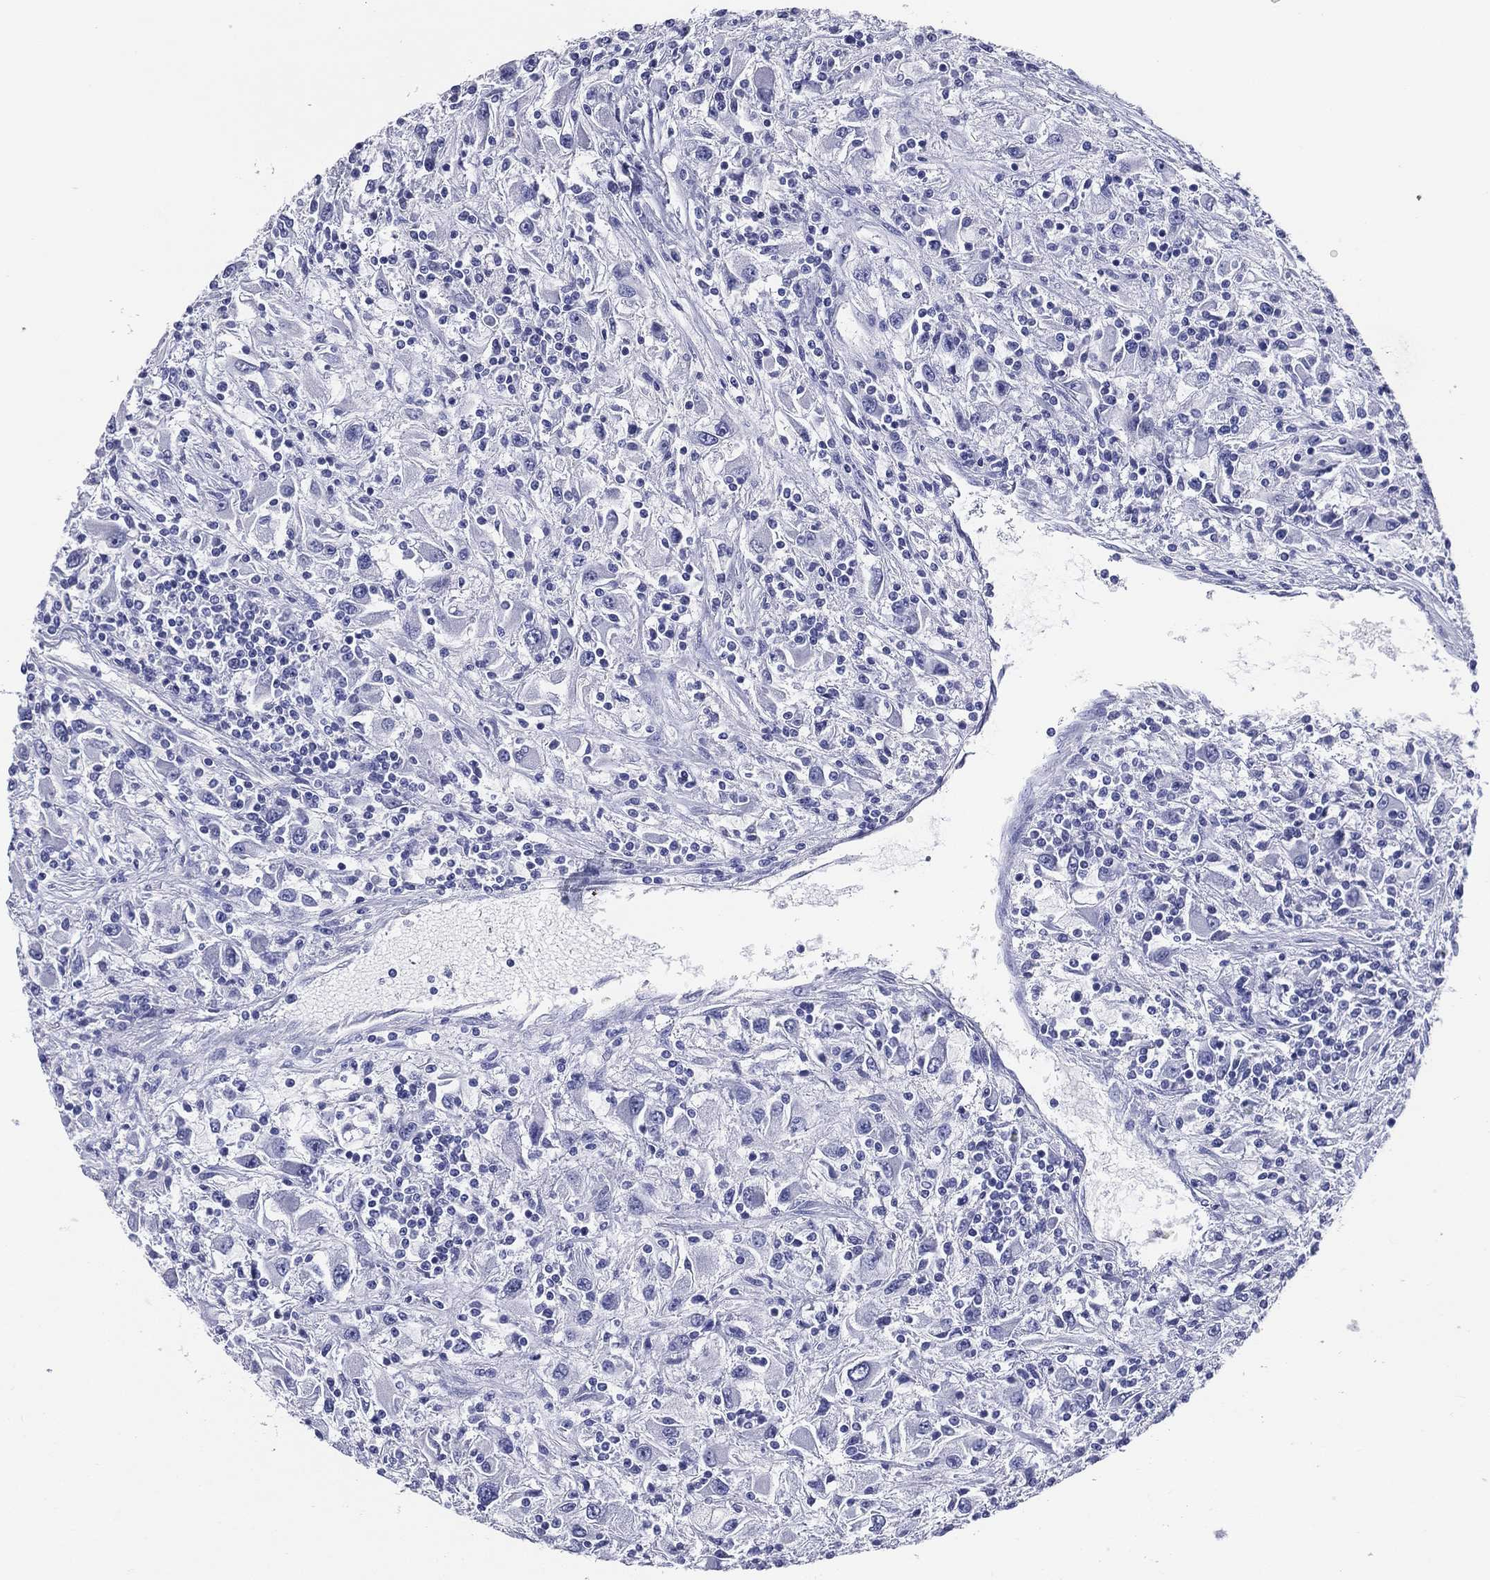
{"staining": {"intensity": "negative", "quantity": "none", "location": "none"}, "tissue": "renal cancer", "cell_type": "Tumor cells", "image_type": "cancer", "snomed": [{"axis": "morphology", "description": "Adenocarcinoma, NOS"}, {"axis": "topography", "description": "Kidney"}], "caption": "This is a histopathology image of immunohistochemistry (IHC) staining of adenocarcinoma (renal), which shows no positivity in tumor cells.", "gene": "ACE2", "patient": {"sex": "female", "age": 67}}